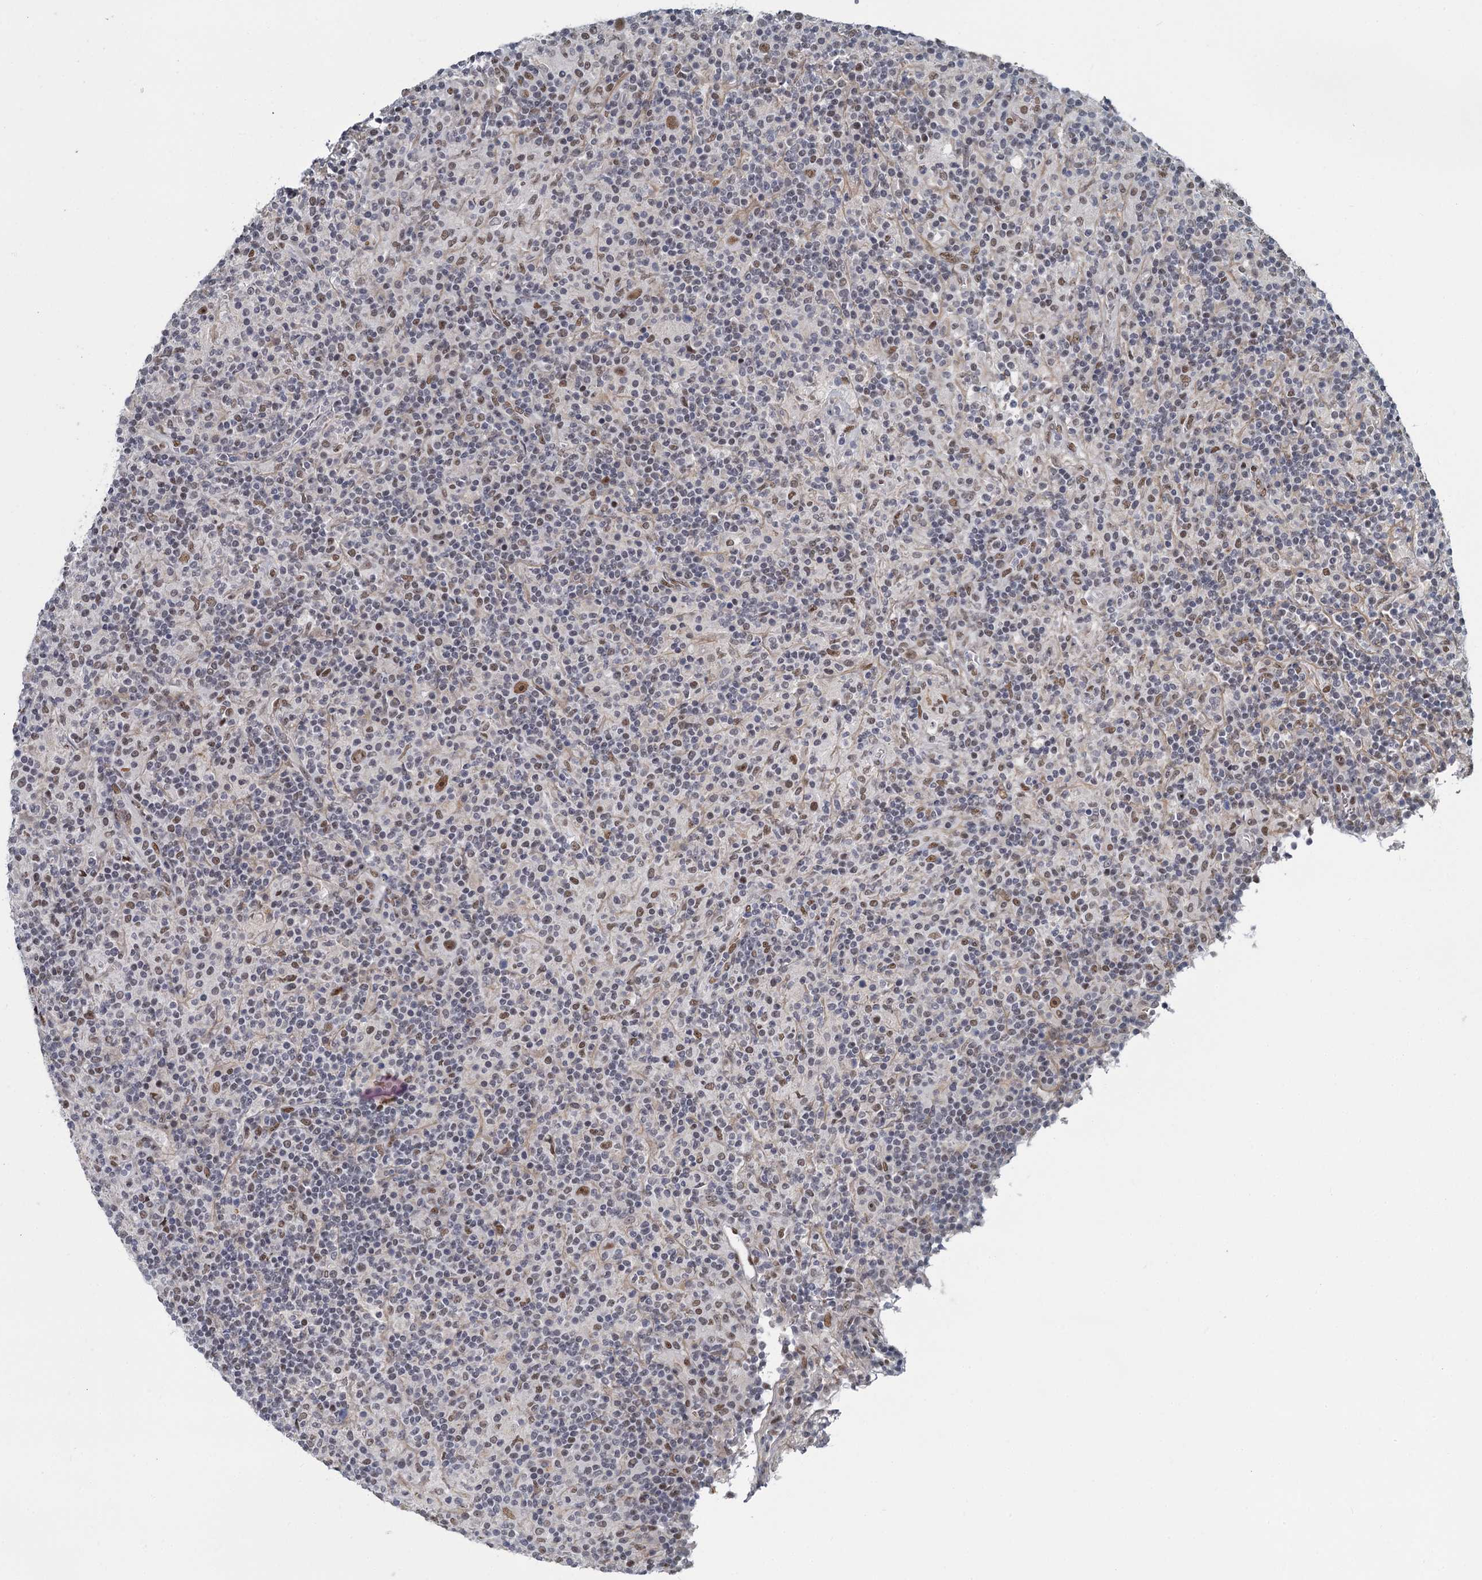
{"staining": {"intensity": "moderate", "quantity": ">75%", "location": "nuclear"}, "tissue": "lymphoma", "cell_type": "Tumor cells", "image_type": "cancer", "snomed": [{"axis": "morphology", "description": "Hodgkin's disease, NOS"}, {"axis": "topography", "description": "Lymph node"}], "caption": "High-power microscopy captured an IHC histopathology image of lymphoma, revealing moderate nuclear positivity in approximately >75% of tumor cells.", "gene": "RPRD1A", "patient": {"sex": "male", "age": 70}}